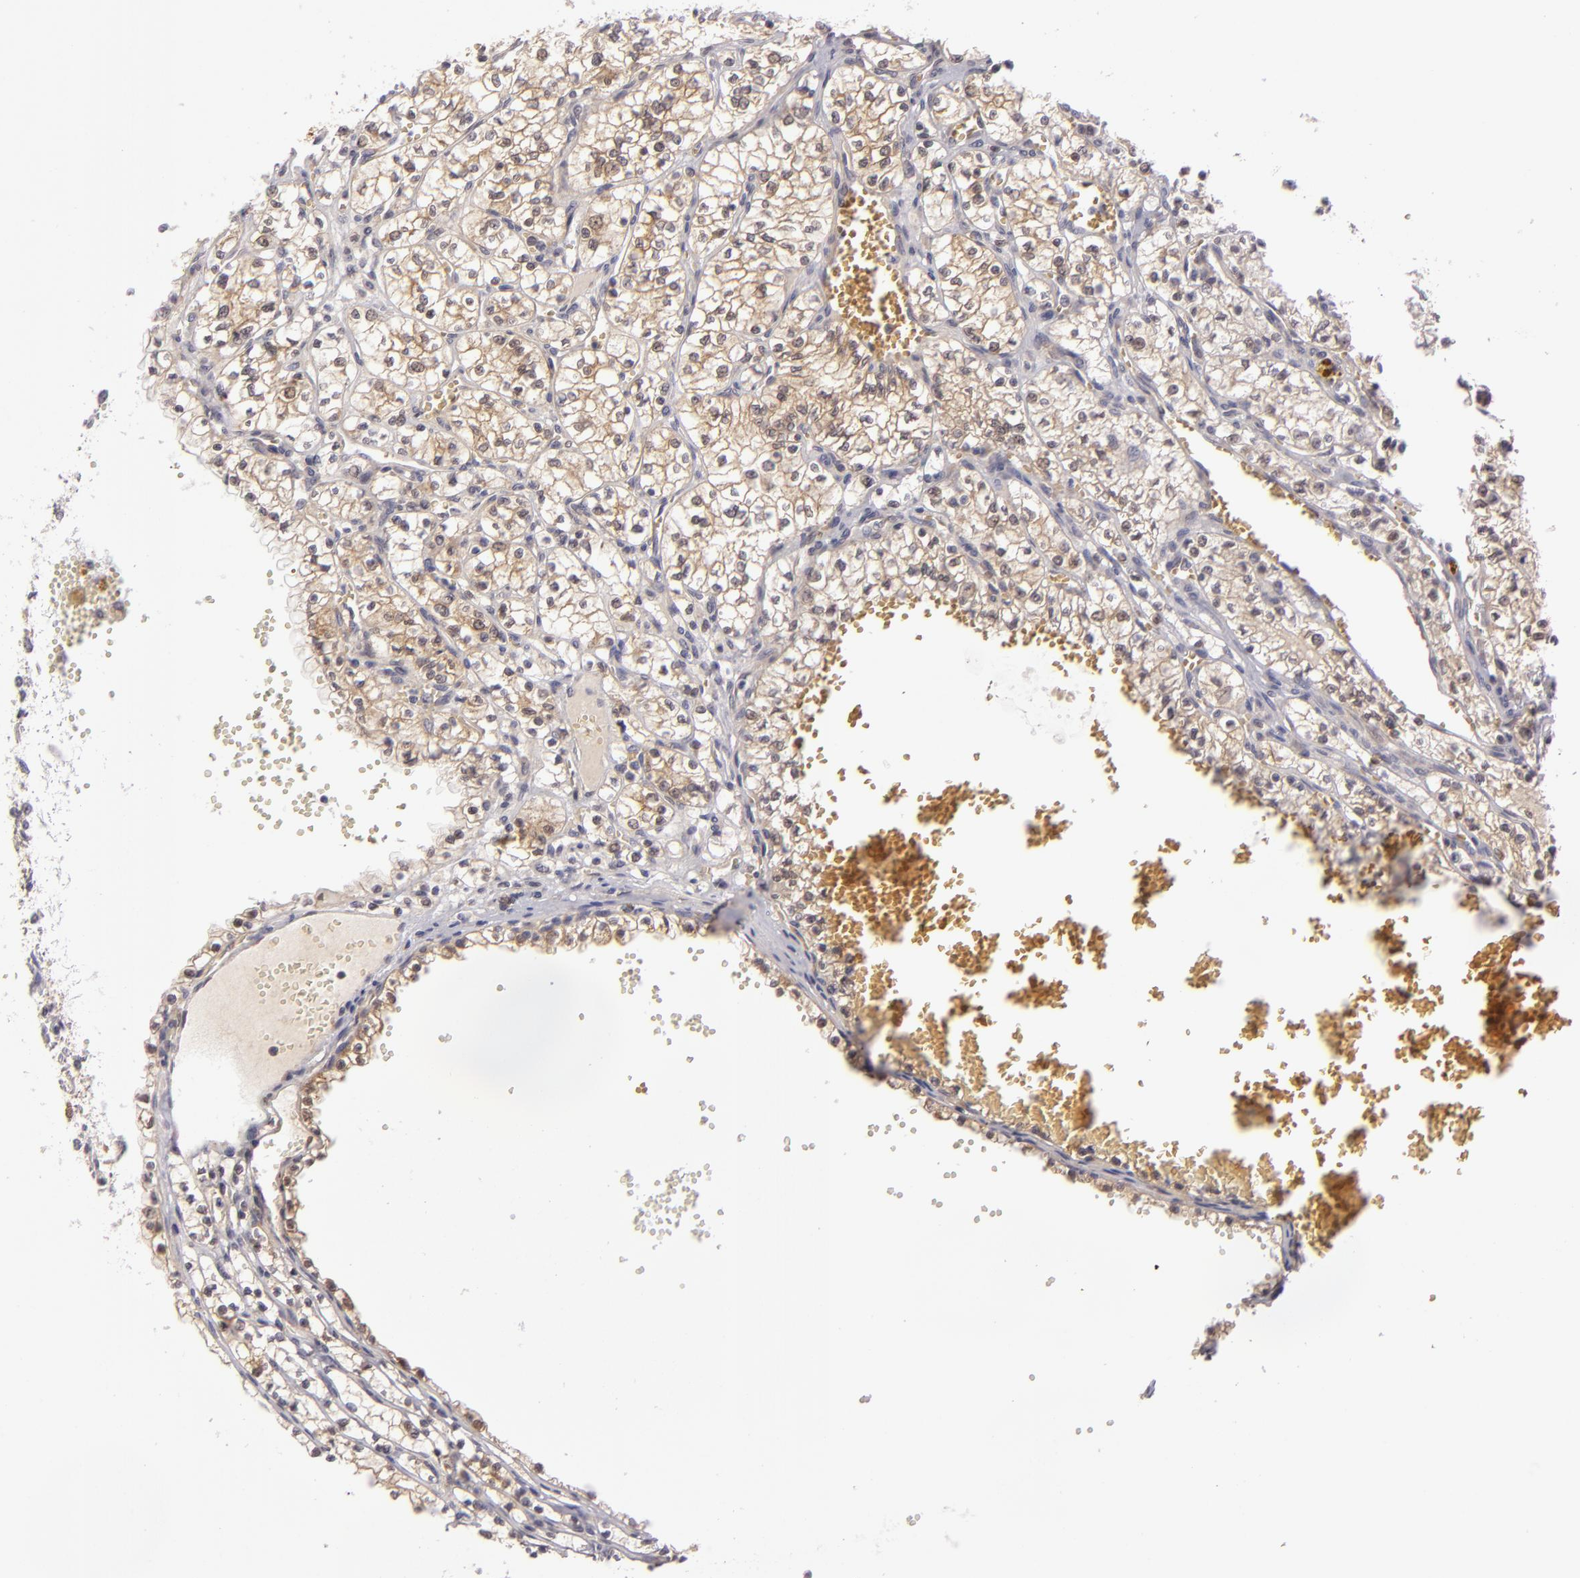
{"staining": {"intensity": "weak", "quantity": ">75%", "location": "cytoplasmic/membranous"}, "tissue": "renal cancer", "cell_type": "Tumor cells", "image_type": "cancer", "snomed": [{"axis": "morphology", "description": "Adenocarcinoma, NOS"}, {"axis": "topography", "description": "Kidney"}], "caption": "Tumor cells show low levels of weak cytoplasmic/membranous positivity in about >75% of cells in renal cancer. (IHC, brightfield microscopy, high magnification).", "gene": "SH2D4A", "patient": {"sex": "male", "age": 61}}